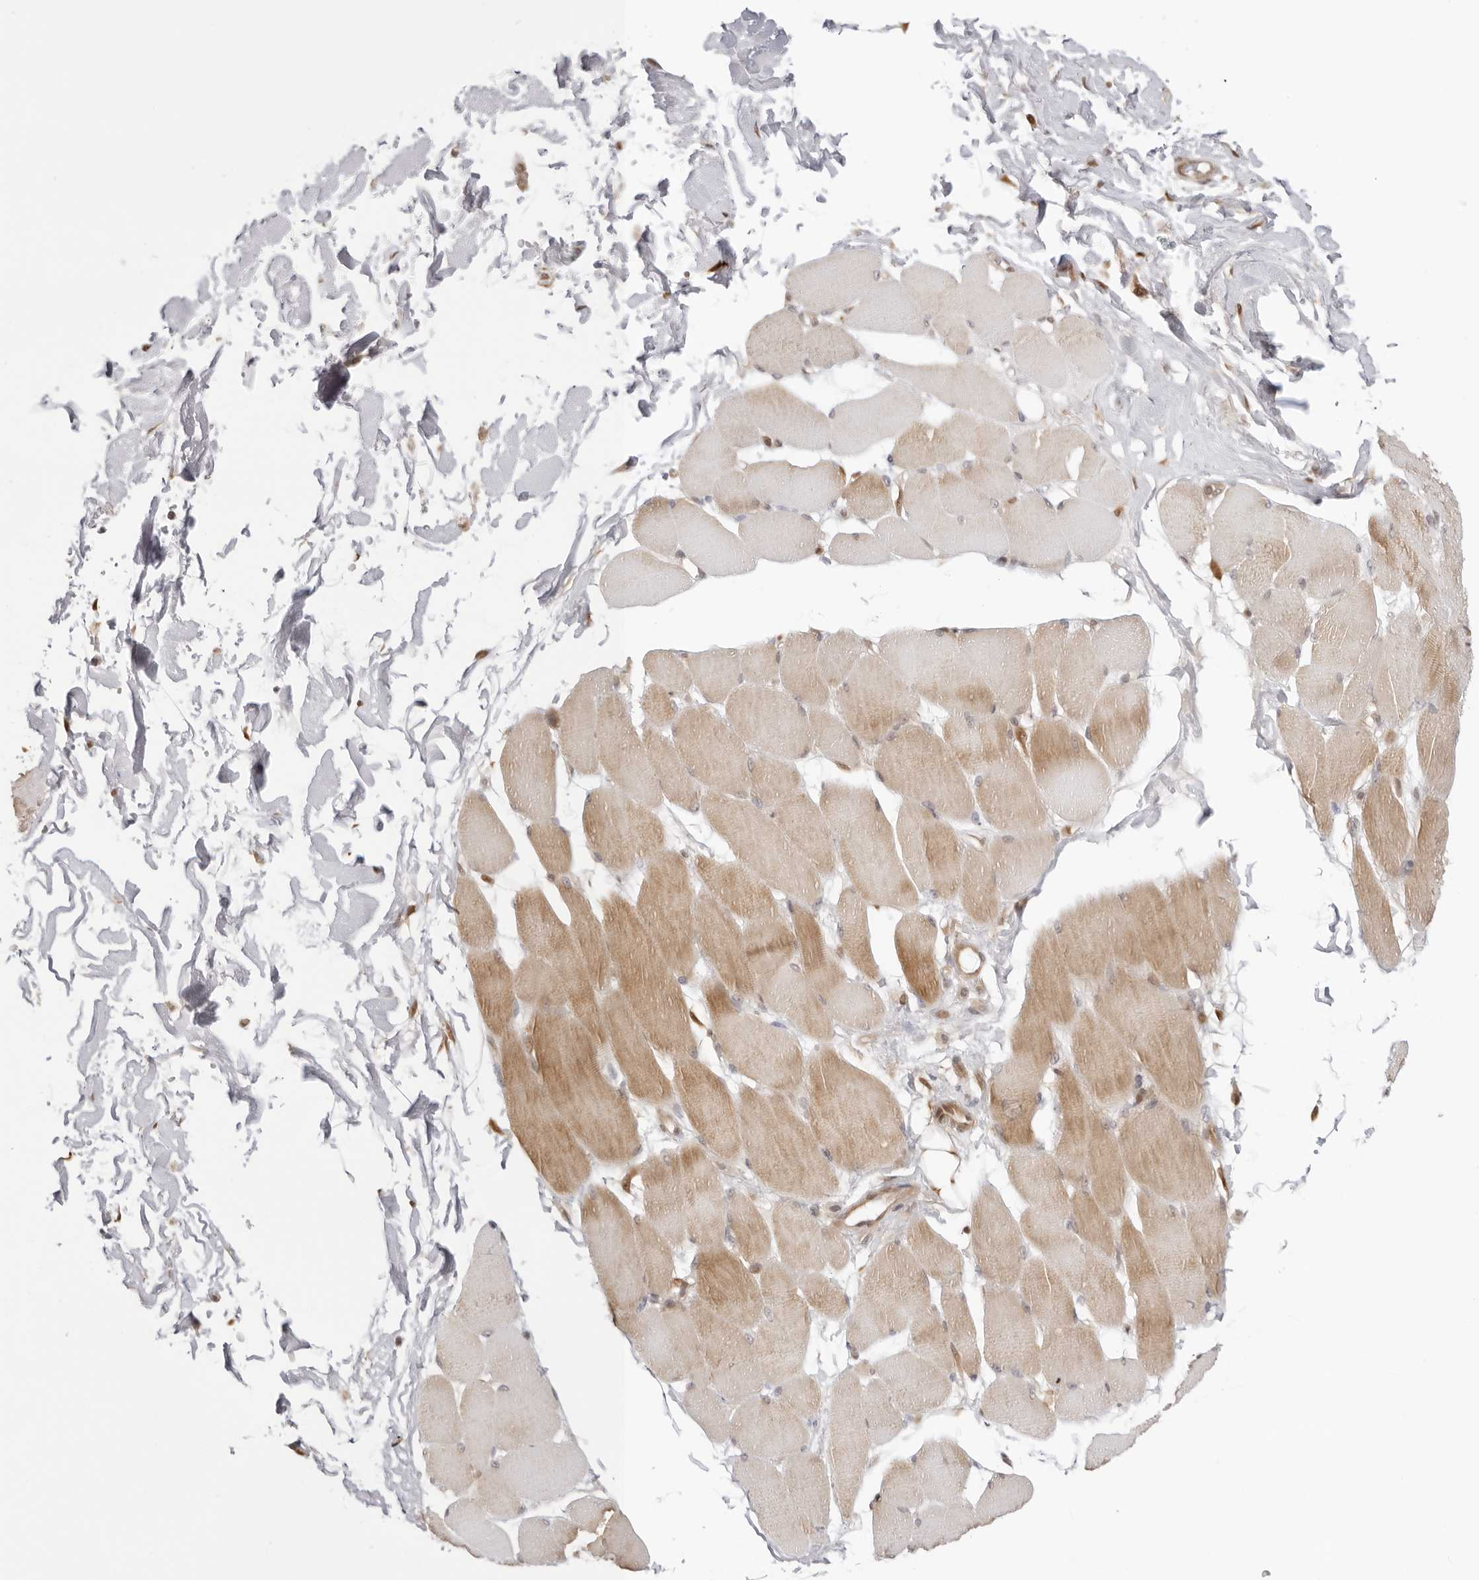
{"staining": {"intensity": "moderate", "quantity": "25%-75%", "location": "cytoplasmic/membranous"}, "tissue": "skeletal muscle", "cell_type": "Myocytes", "image_type": "normal", "snomed": [{"axis": "morphology", "description": "Normal tissue, NOS"}, {"axis": "topography", "description": "Skin"}, {"axis": "topography", "description": "Skeletal muscle"}], "caption": "This is an image of IHC staining of unremarkable skeletal muscle, which shows moderate positivity in the cytoplasmic/membranous of myocytes.", "gene": "RNF146", "patient": {"sex": "male", "age": 83}}